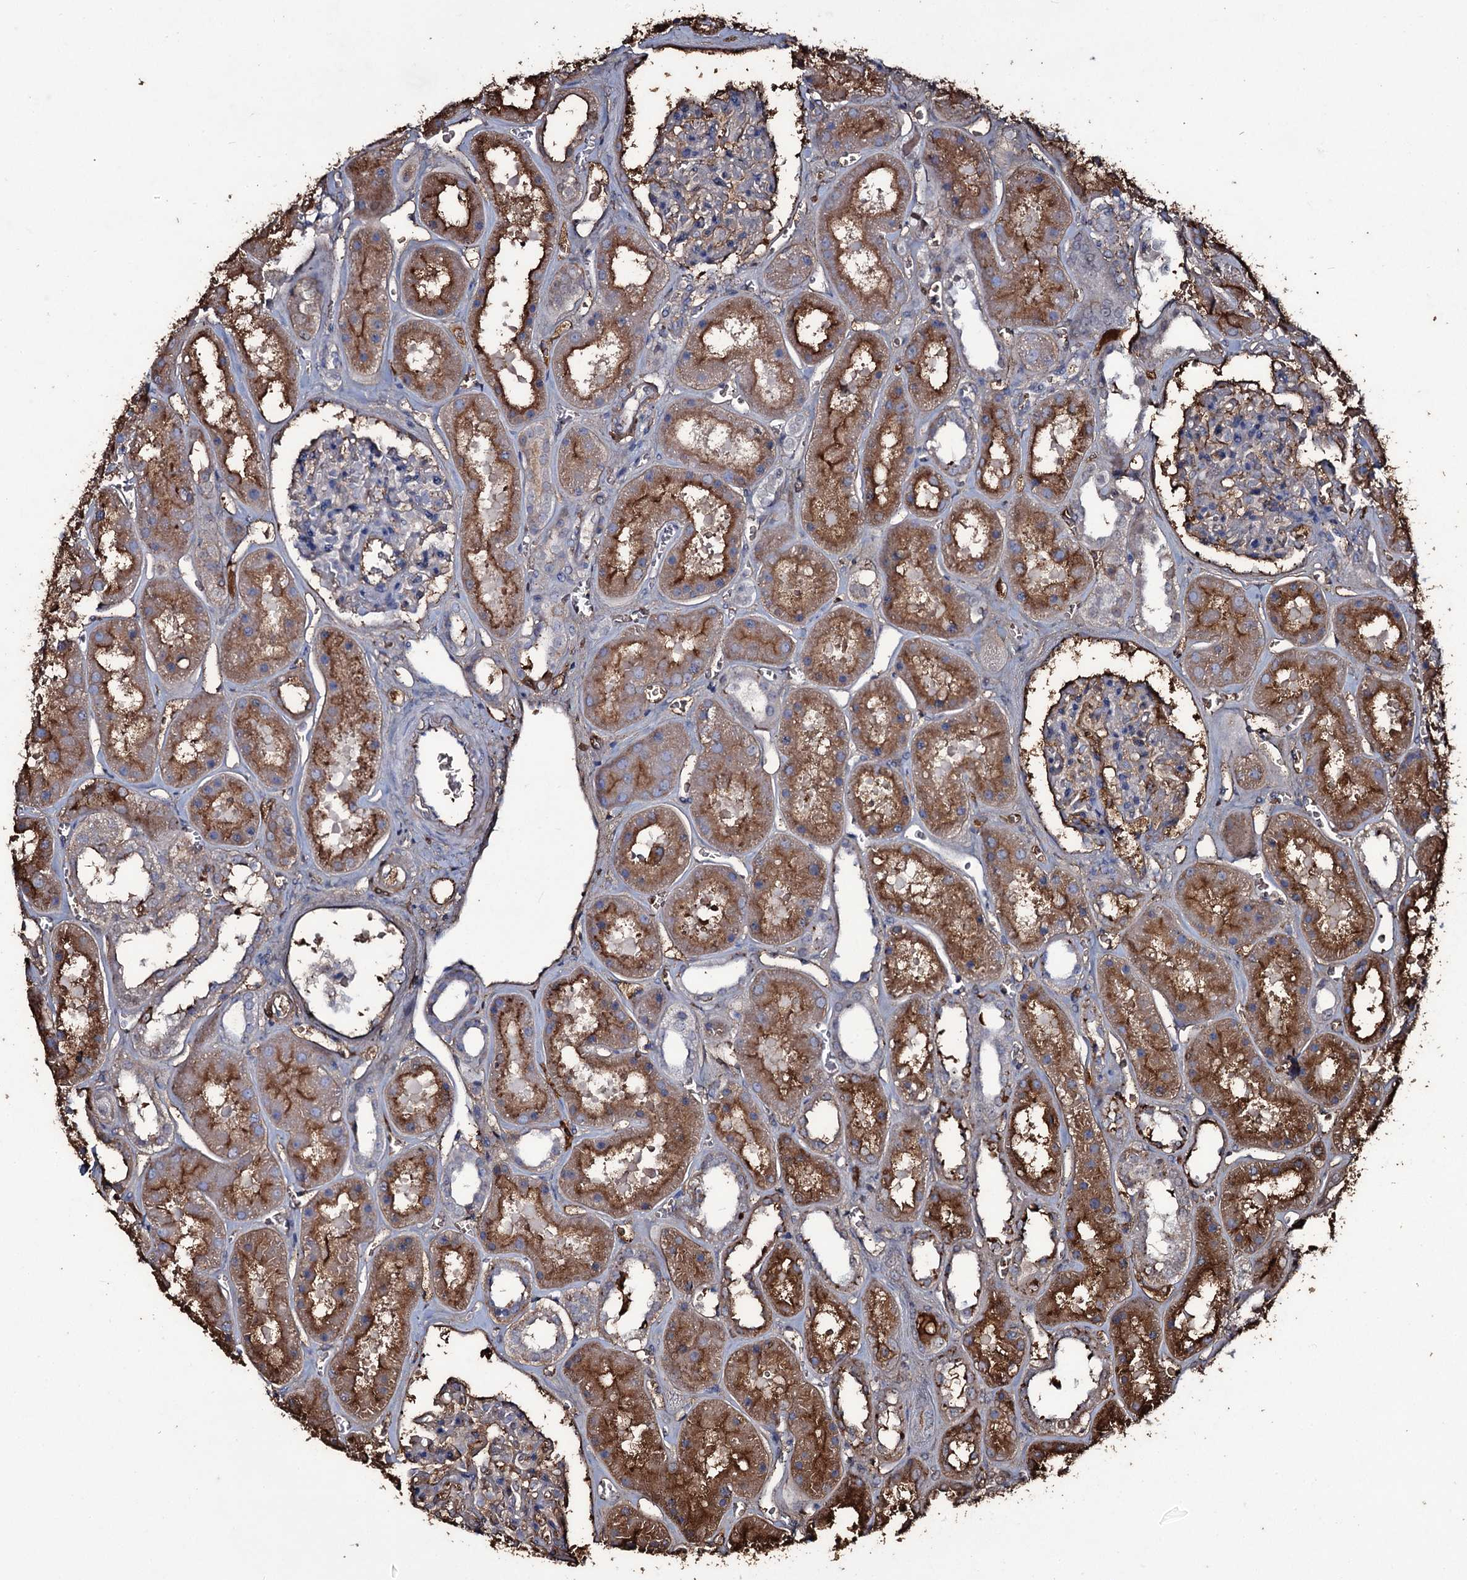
{"staining": {"intensity": "negative", "quantity": "none", "location": "none"}, "tissue": "kidney", "cell_type": "Cells in glomeruli", "image_type": "normal", "snomed": [{"axis": "morphology", "description": "Normal tissue, NOS"}, {"axis": "topography", "description": "Kidney"}], "caption": "Immunohistochemical staining of benign human kidney displays no significant expression in cells in glomeruli.", "gene": "EDN1", "patient": {"sex": "female", "age": 41}}